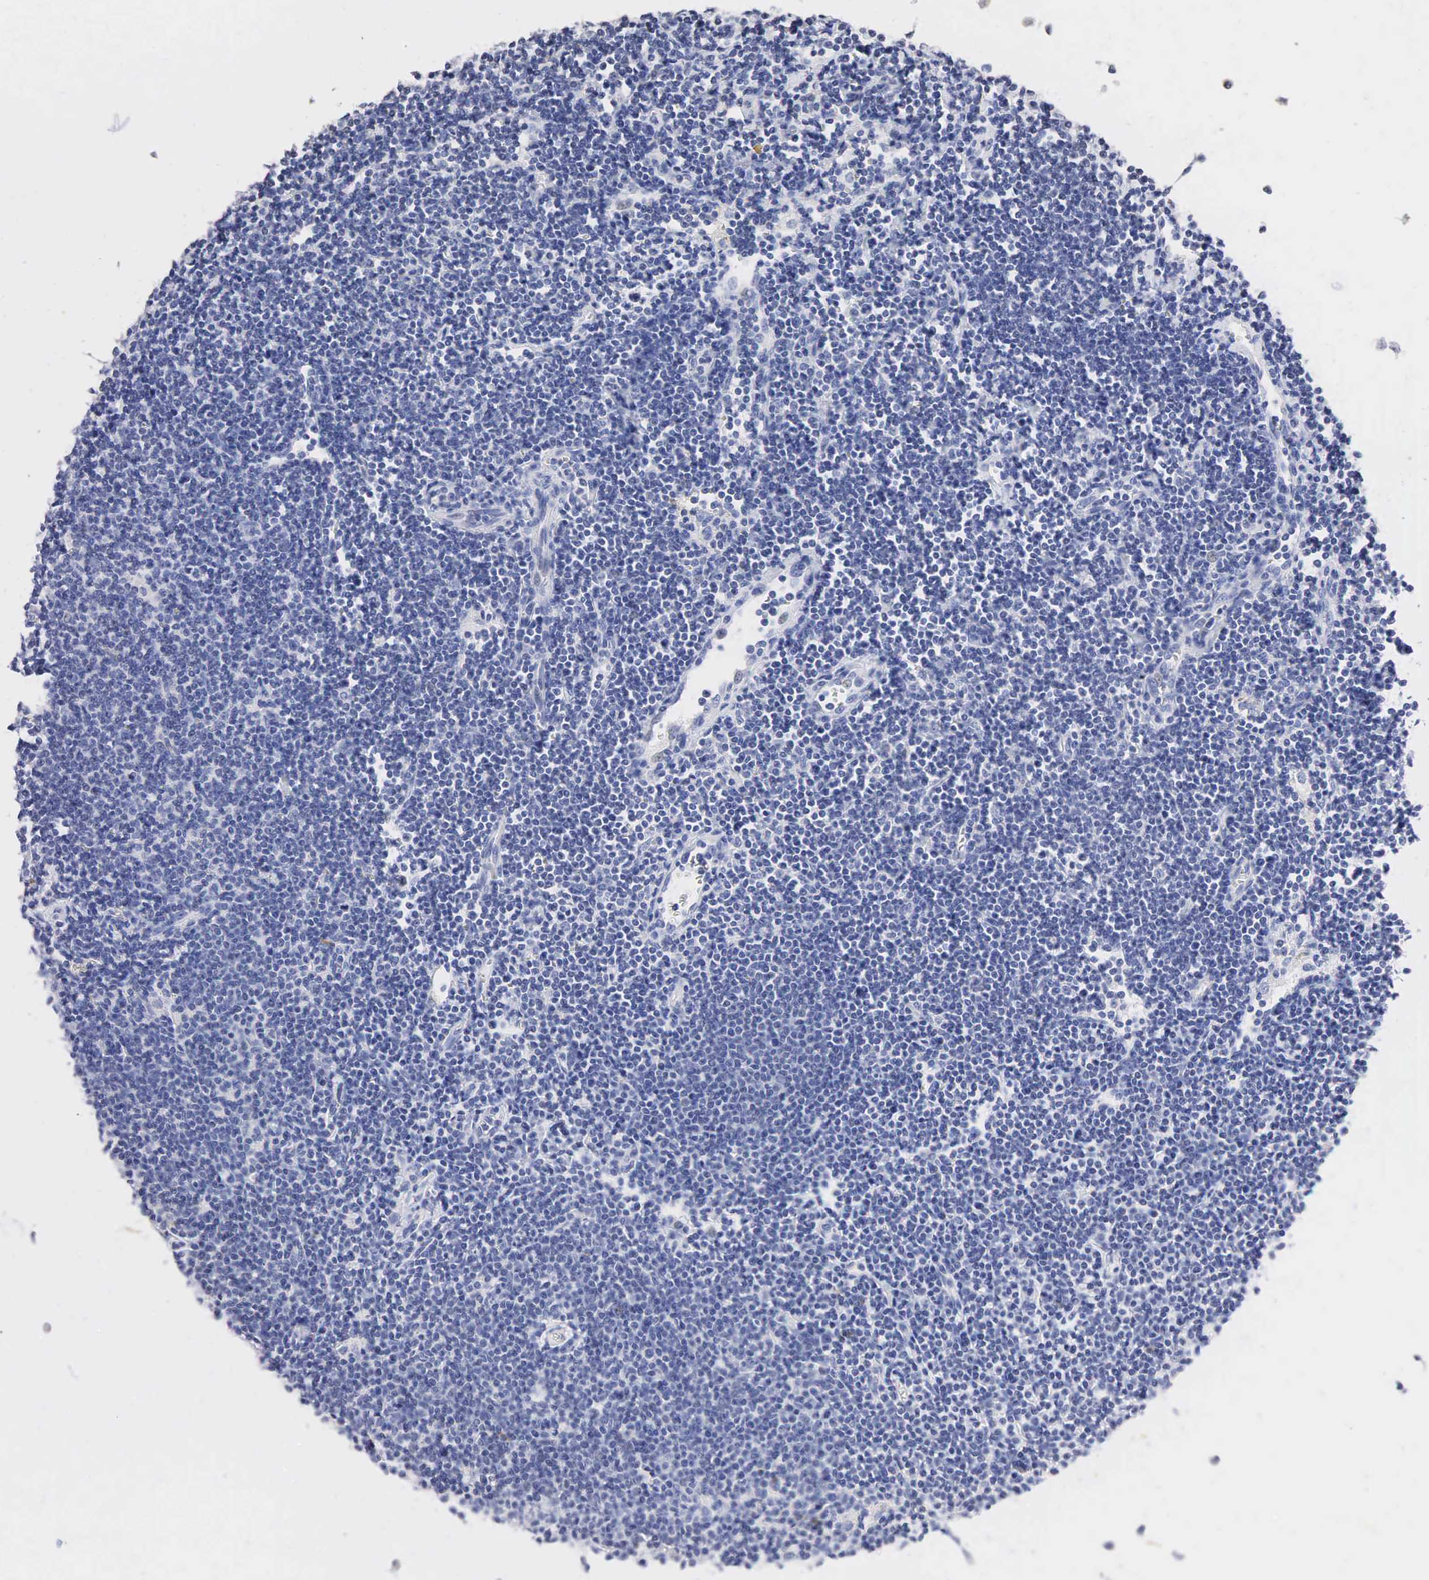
{"staining": {"intensity": "negative", "quantity": "none", "location": "none"}, "tissue": "lymphoma", "cell_type": "Tumor cells", "image_type": "cancer", "snomed": [{"axis": "morphology", "description": "Malignant lymphoma, non-Hodgkin's type, Low grade"}, {"axis": "topography", "description": "Lymph node"}], "caption": "Immunohistochemical staining of lymphoma exhibits no significant positivity in tumor cells. Nuclei are stained in blue.", "gene": "SST", "patient": {"sex": "male", "age": 65}}